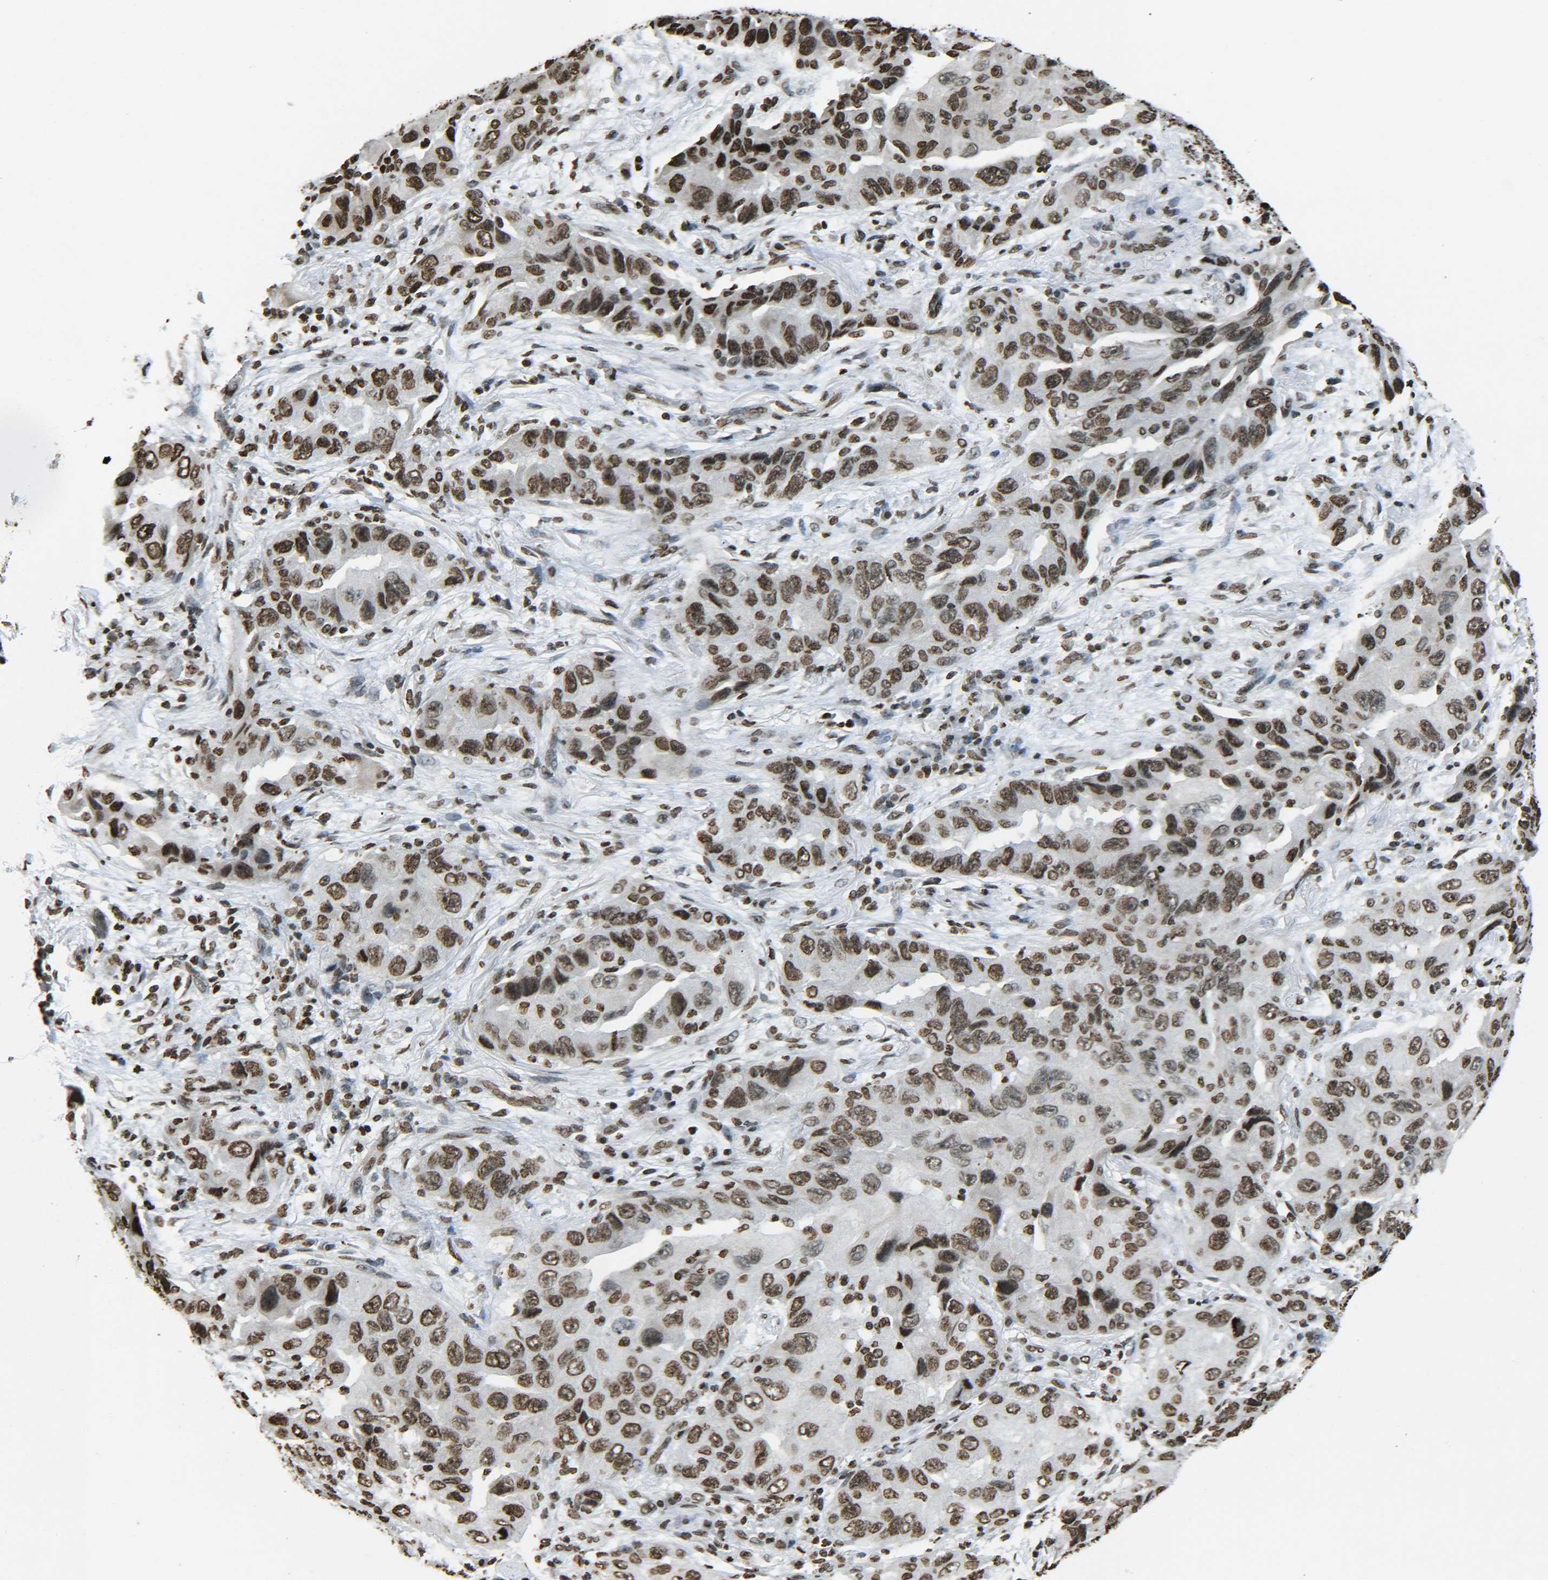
{"staining": {"intensity": "strong", "quantity": ">75%", "location": "nuclear"}, "tissue": "lung cancer", "cell_type": "Tumor cells", "image_type": "cancer", "snomed": [{"axis": "morphology", "description": "Adenocarcinoma, NOS"}, {"axis": "topography", "description": "Lung"}], "caption": "Protein analysis of adenocarcinoma (lung) tissue reveals strong nuclear positivity in about >75% of tumor cells. The protein of interest is shown in brown color, while the nuclei are stained blue.", "gene": "H4C16", "patient": {"sex": "female", "age": 65}}